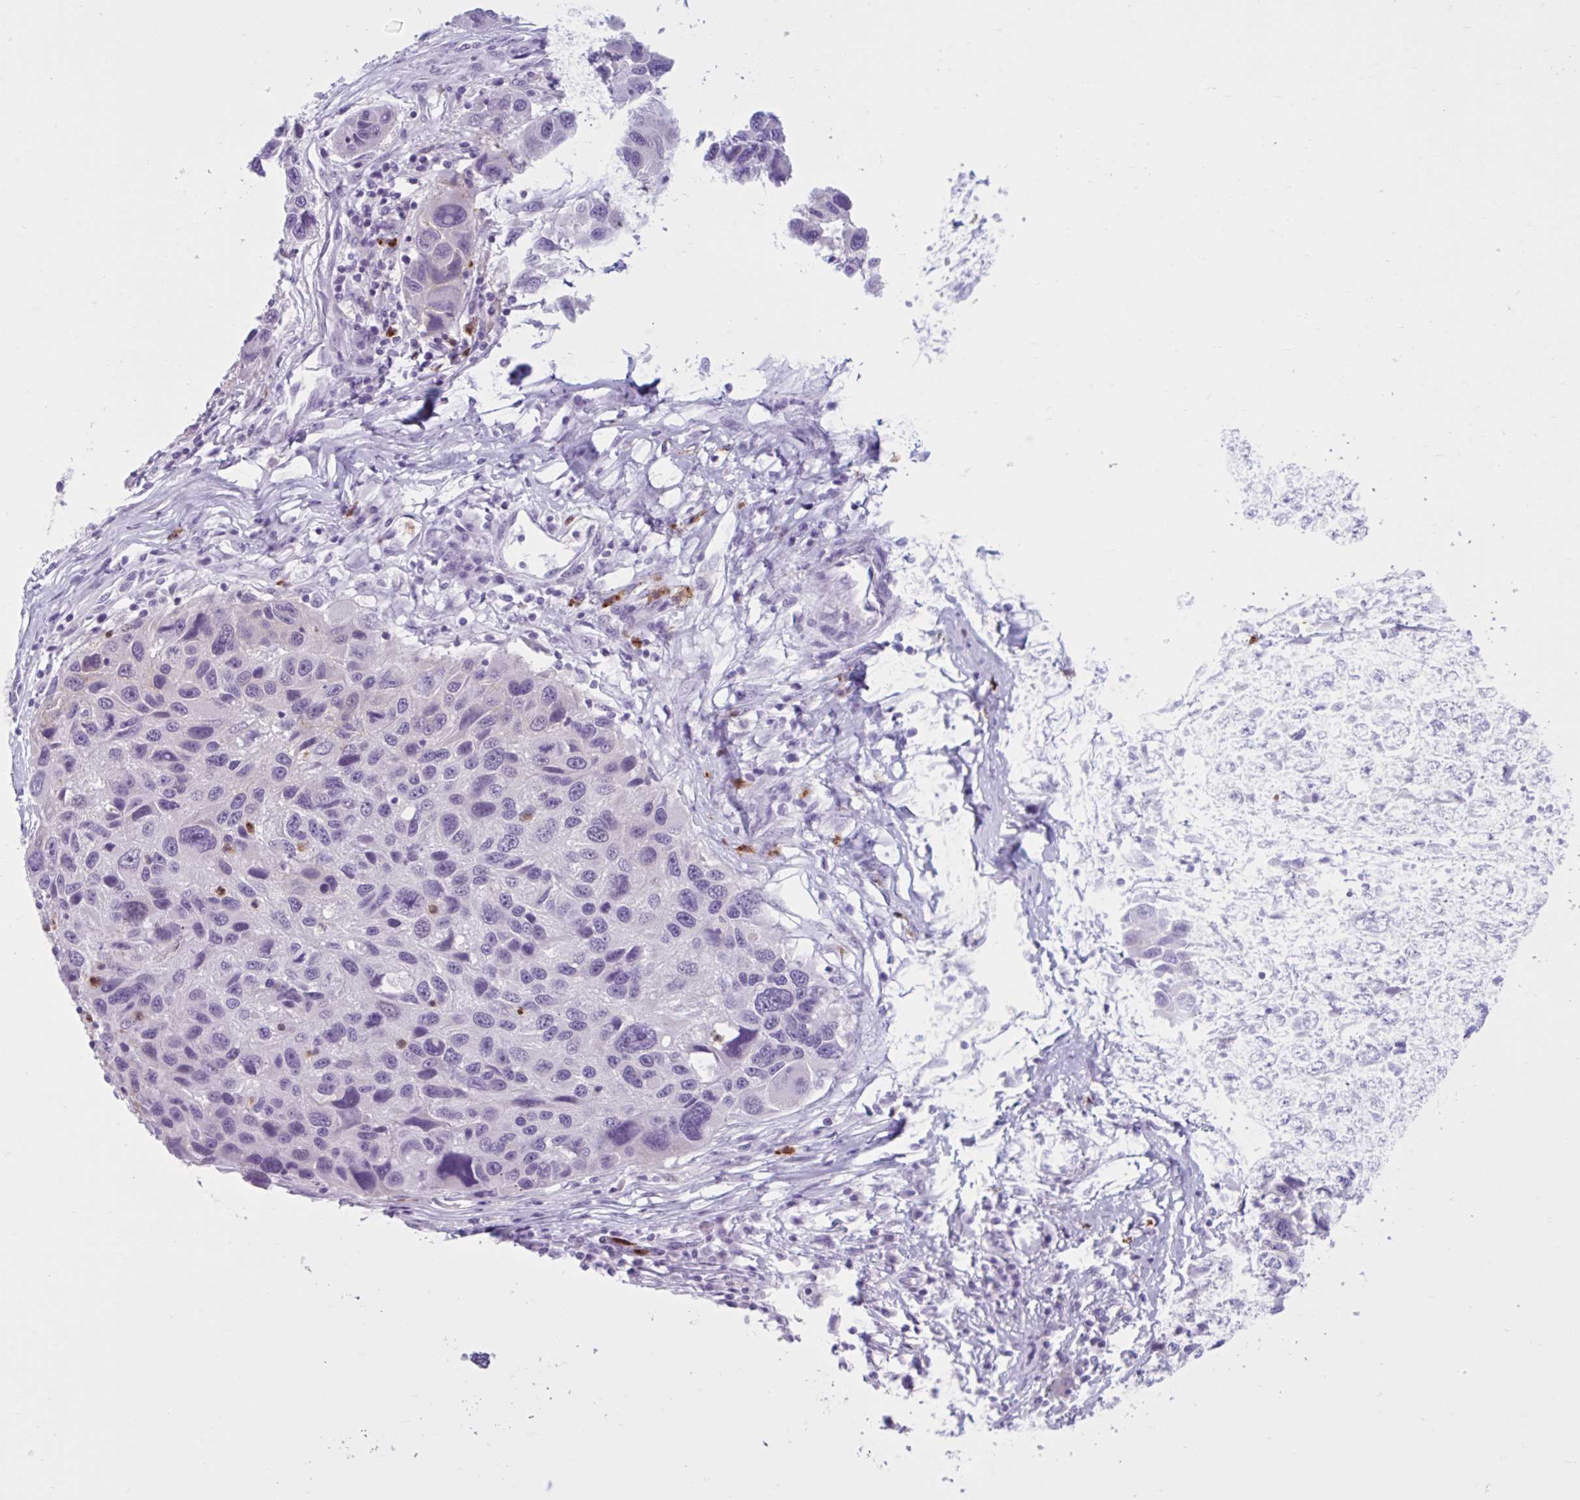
{"staining": {"intensity": "negative", "quantity": "none", "location": "none"}, "tissue": "melanoma", "cell_type": "Tumor cells", "image_type": "cancer", "snomed": [{"axis": "morphology", "description": "Malignant melanoma, NOS"}, {"axis": "topography", "description": "Skin"}], "caption": "This micrograph is of melanoma stained with immunohistochemistry (IHC) to label a protein in brown with the nuclei are counter-stained blue. There is no positivity in tumor cells.", "gene": "CEP120", "patient": {"sex": "male", "age": 53}}